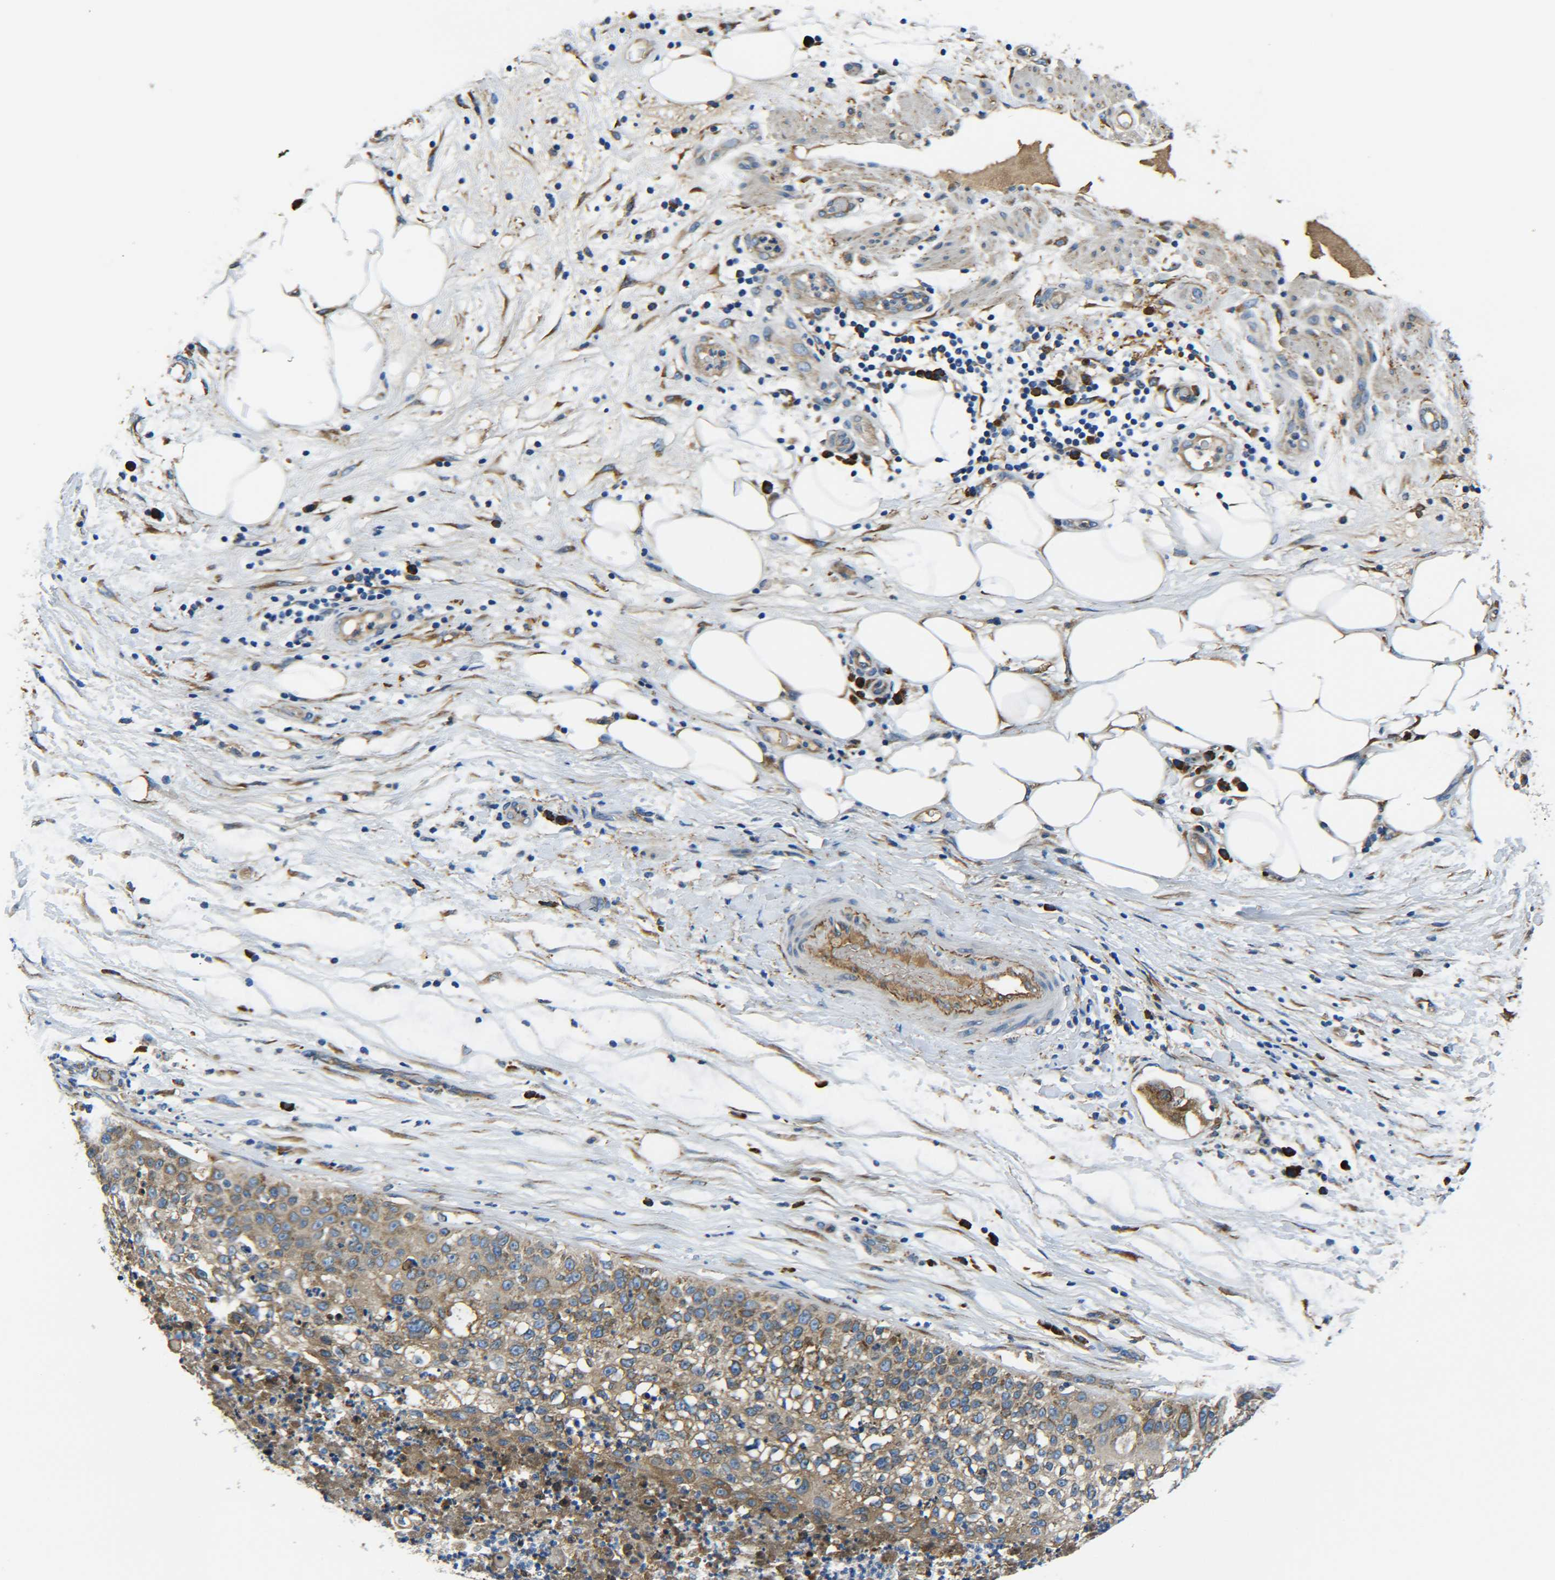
{"staining": {"intensity": "moderate", "quantity": ">75%", "location": "cytoplasmic/membranous"}, "tissue": "lung cancer", "cell_type": "Tumor cells", "image_type": "cancer", "snomed": [{"axis": "morphology", "description": "Inflammation, NOS"}, {"axis": "morphology", "description": "Squamous cell carcinoma, NOS"}, {"axis": "topography", "description": "Lymph node"}, {"axis": "topography", "description": "Soft tissue"}, {"axis": "topography", "description": "Lung"}], "caption": "Protein staining of lung cancer tissue shows moderate cytoplasmic/membranous positivity in about >75% of tumor cells.", "gene": "PREB", "patient": {"sex": "male", "age": 66}}